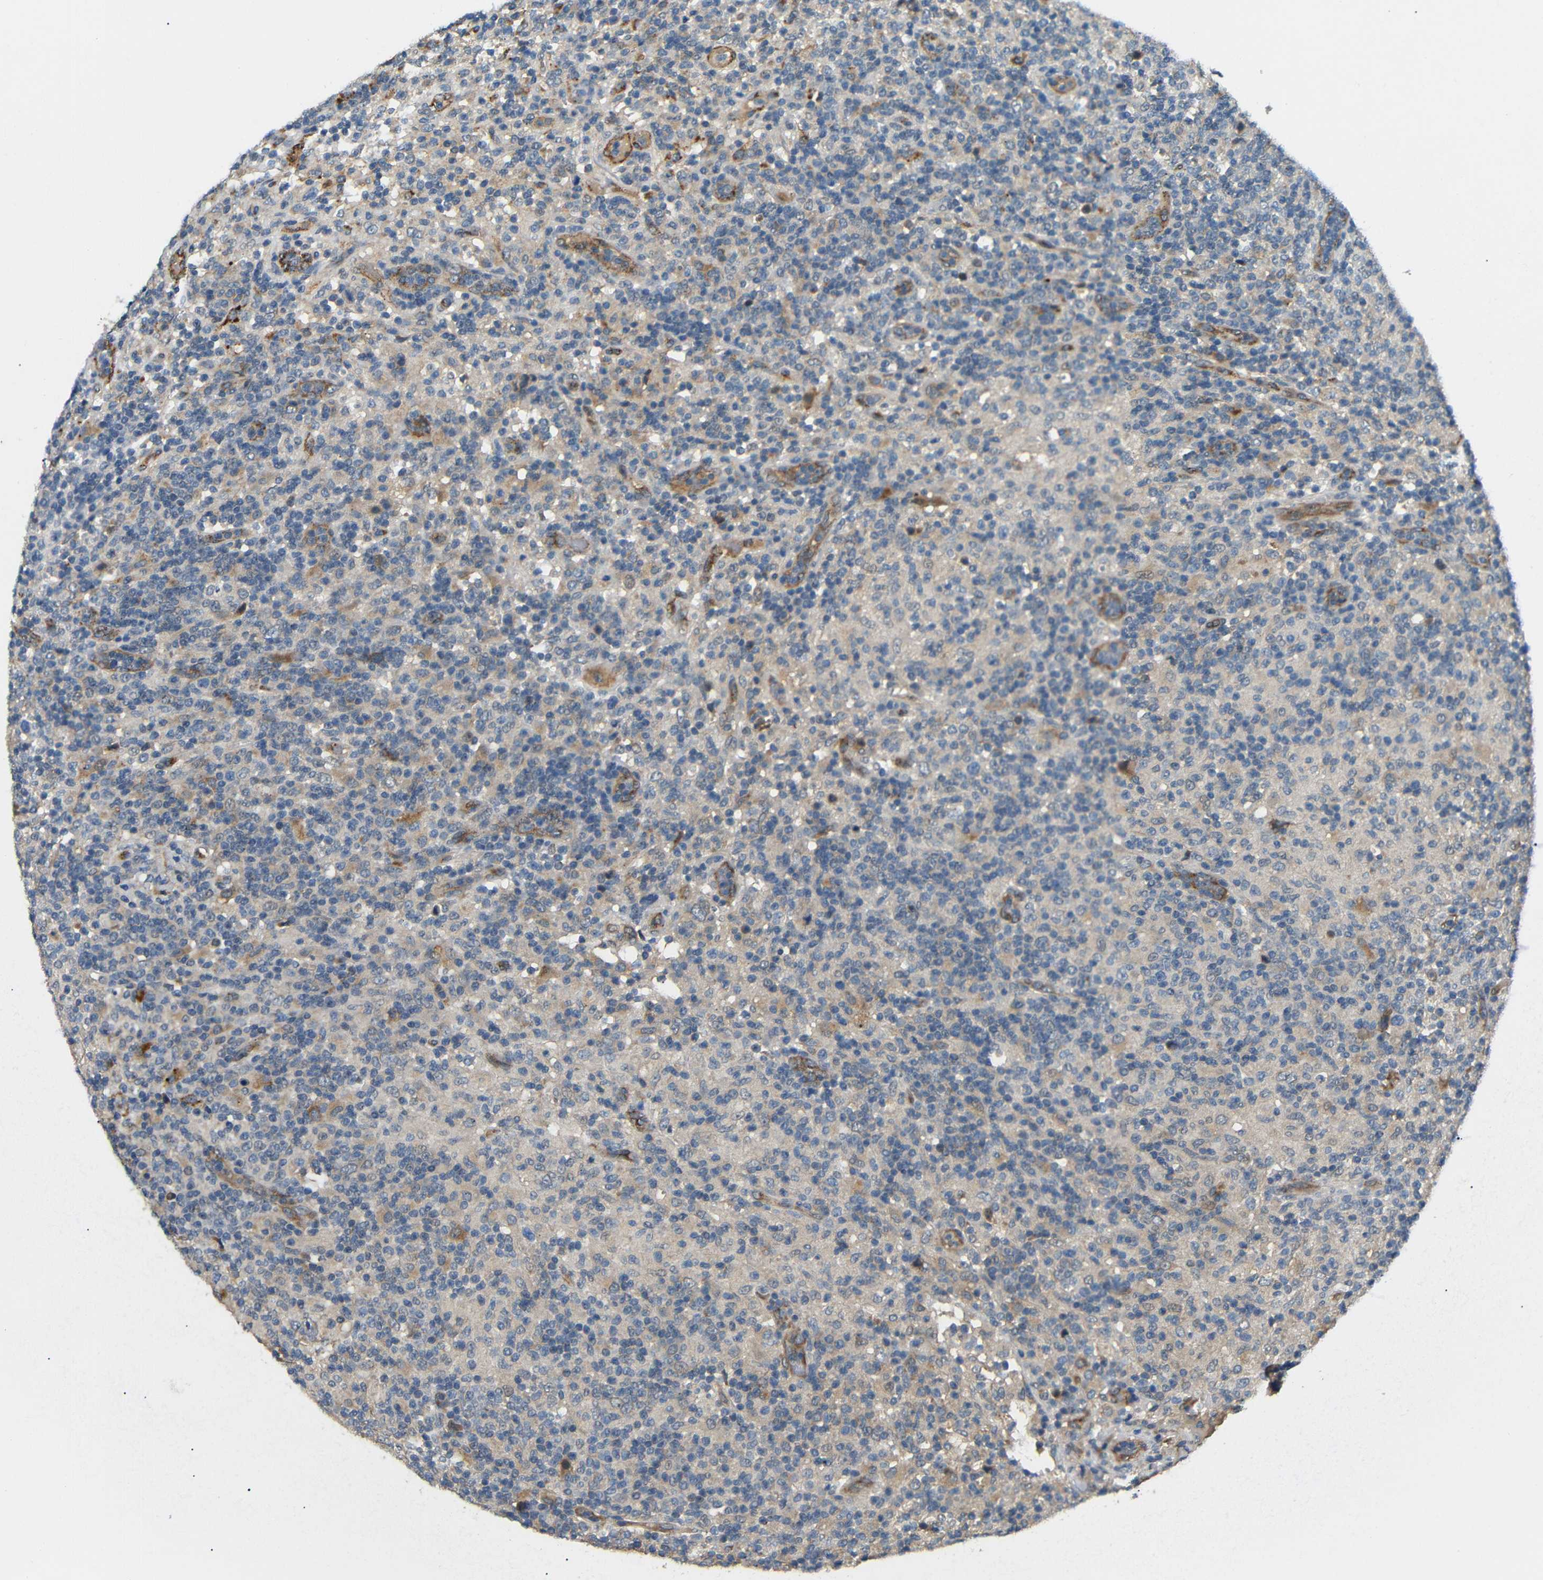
{"staining": {"intensity": "weak", "quantity": "<25%", "location": "cytoplasmic/membranous"}, "tissue": "lymphoma", "cell_type": "Tumor cells", "image_type": "cancer", "snomed": [{"axis": "morphology", "description": "Hodgkin's disease, NOS"}, {"axis": "topography", "description": "Lymph node"}], "caption": "This is a image of immunohistochemistry (IHC) staining of Hodgkin's disease, which shows no staining in tumor cells.", "gene": "ATP7A", "patient": {"sex": "male", "age": 70}}